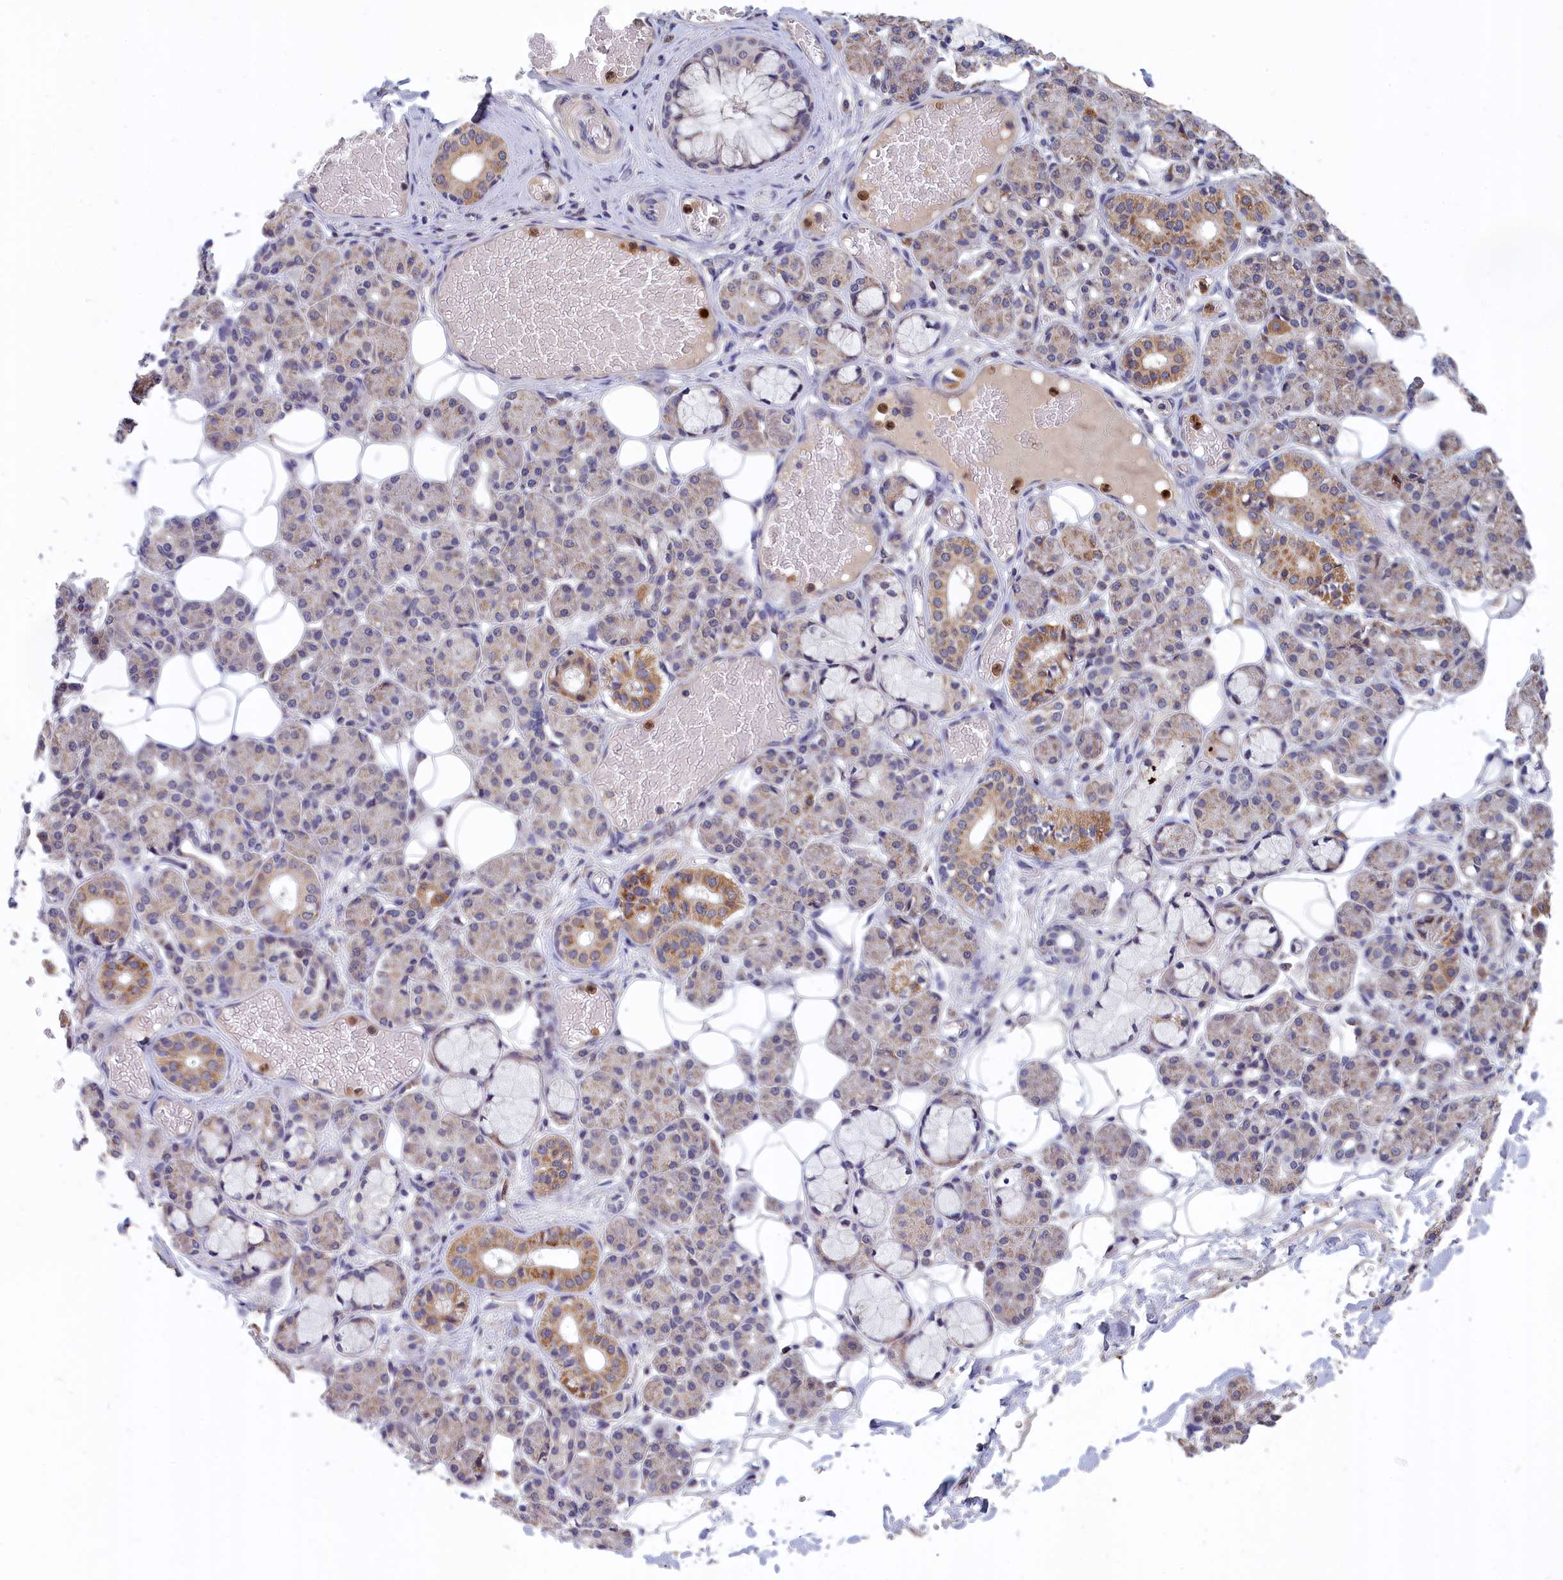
{"staining": {"intensity": "moderate", "quantity": "<25%", "location": "cytoplasmic/membranous"}, "tissue": "salivary gland", "cell_type": "Glandular cells", "image_type": "normal", "snomed": [{"axis": "morphology", "description": "Normal tissue, NOS"}, {"axis": "topography", "description": "Salivary gland"}], "caption": "An immunohistochemistry photomicrograph of benign tissue is shown. Protein staining in brown shows moderate cytoplasmic/membranous positivity in salivary gland within glandular cells.", "gene": "EPB41L4B", "patient": {"sex": "male", "age": 63}}